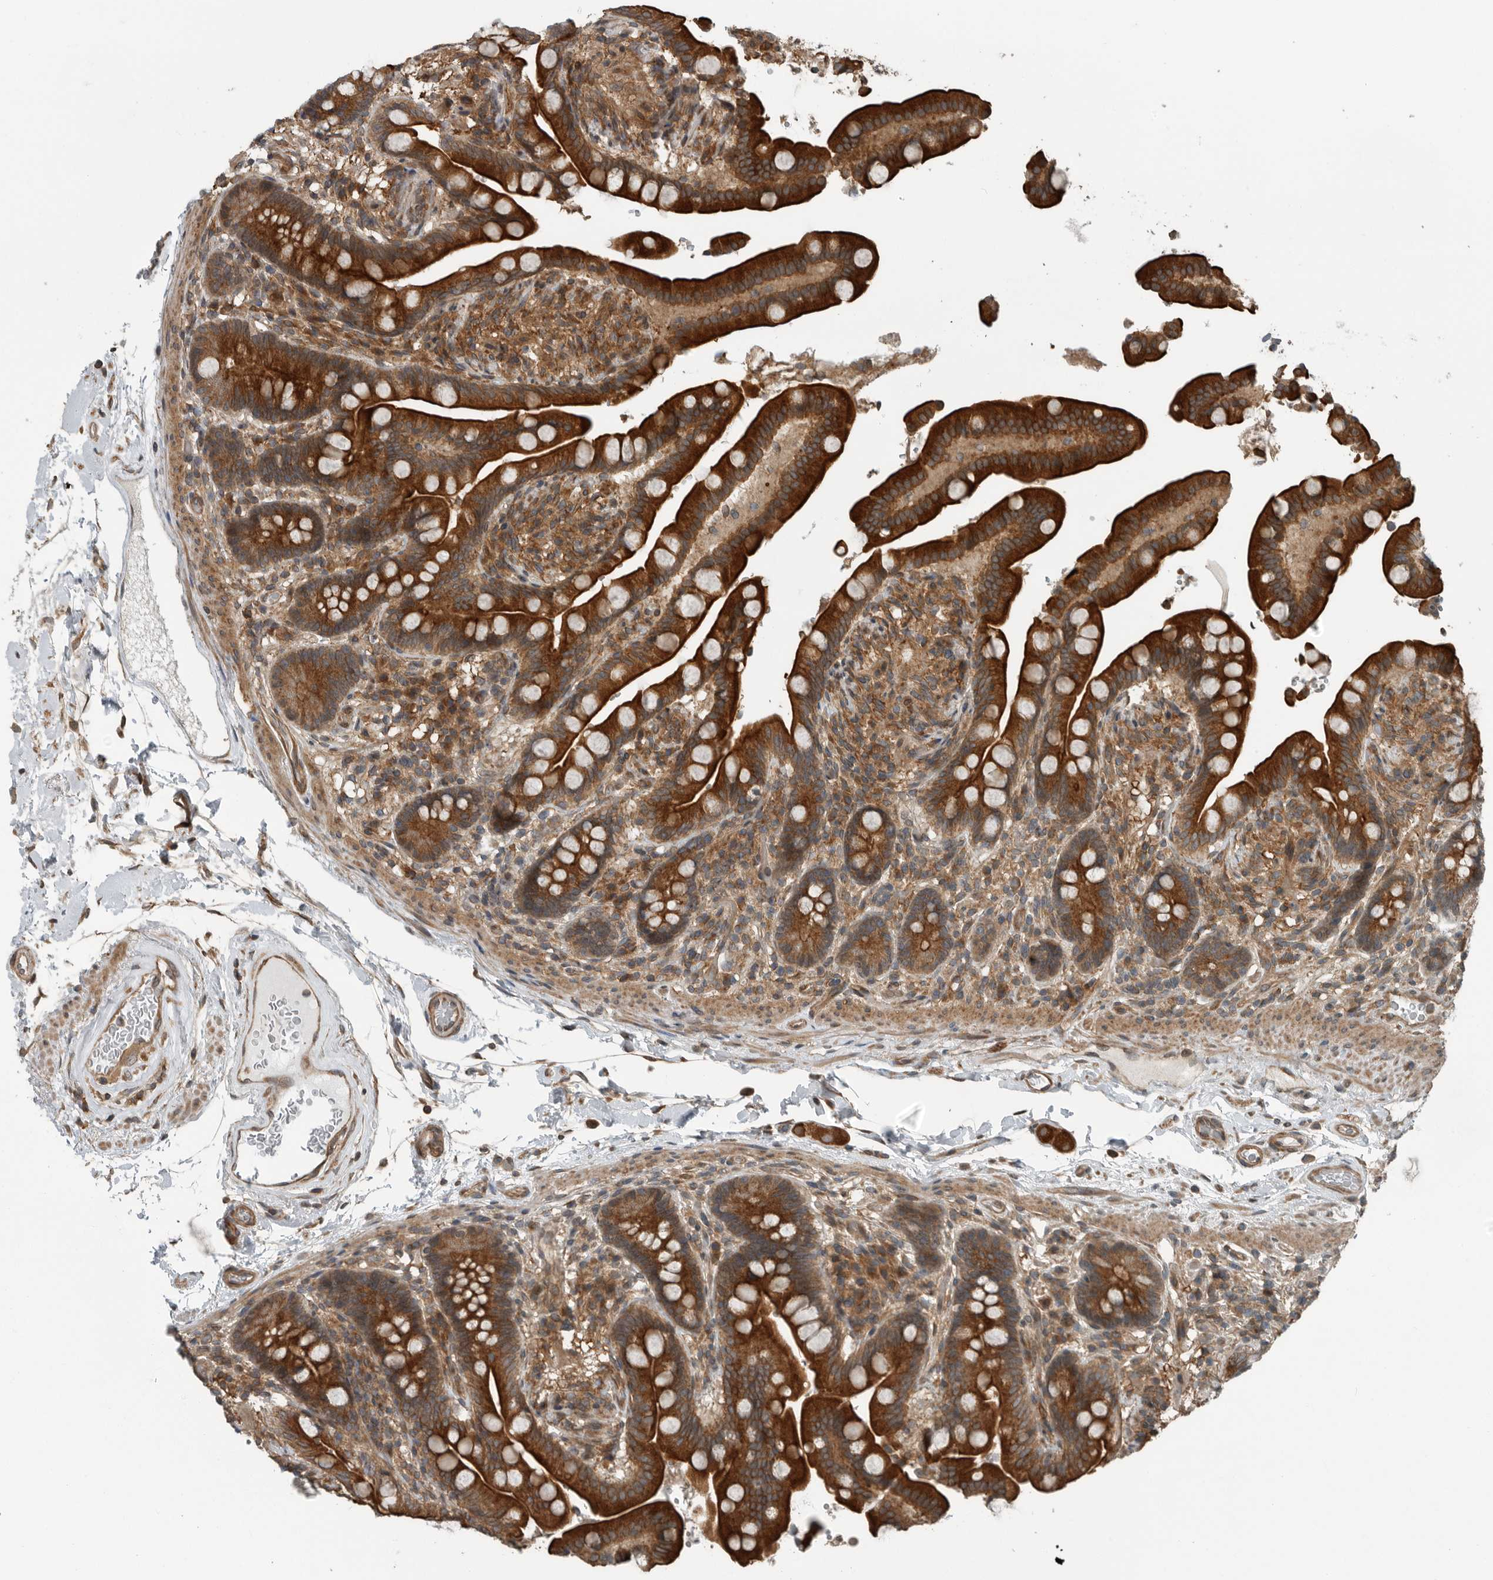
{"staining": {"intensity": "moderate", "quantity": ">75%", "location": "cytoplasmic/membranous"}, "tissue": "colon", "cell_type": "Endothelial cells", "image_type": "normal", "snomed": [{"axis": "morphology", "description": "Normal tissue, NOS"}, {"axis": "topography", "description": "Smooth muscle"}, {"axis": "topography", "description": "Colon"}], "caption": "Moderate cytoplasmic/membranous protein staining is present in approximately >75% of endothelial cells in colon. (Stains: DAB (3,3'-diaminobenzidine) in brown, nuclei in blue, Microscopy: brightfield microscopy at high magnification).", "gene": "AMFR", "patient": {"sex": "male", "age": 73}}